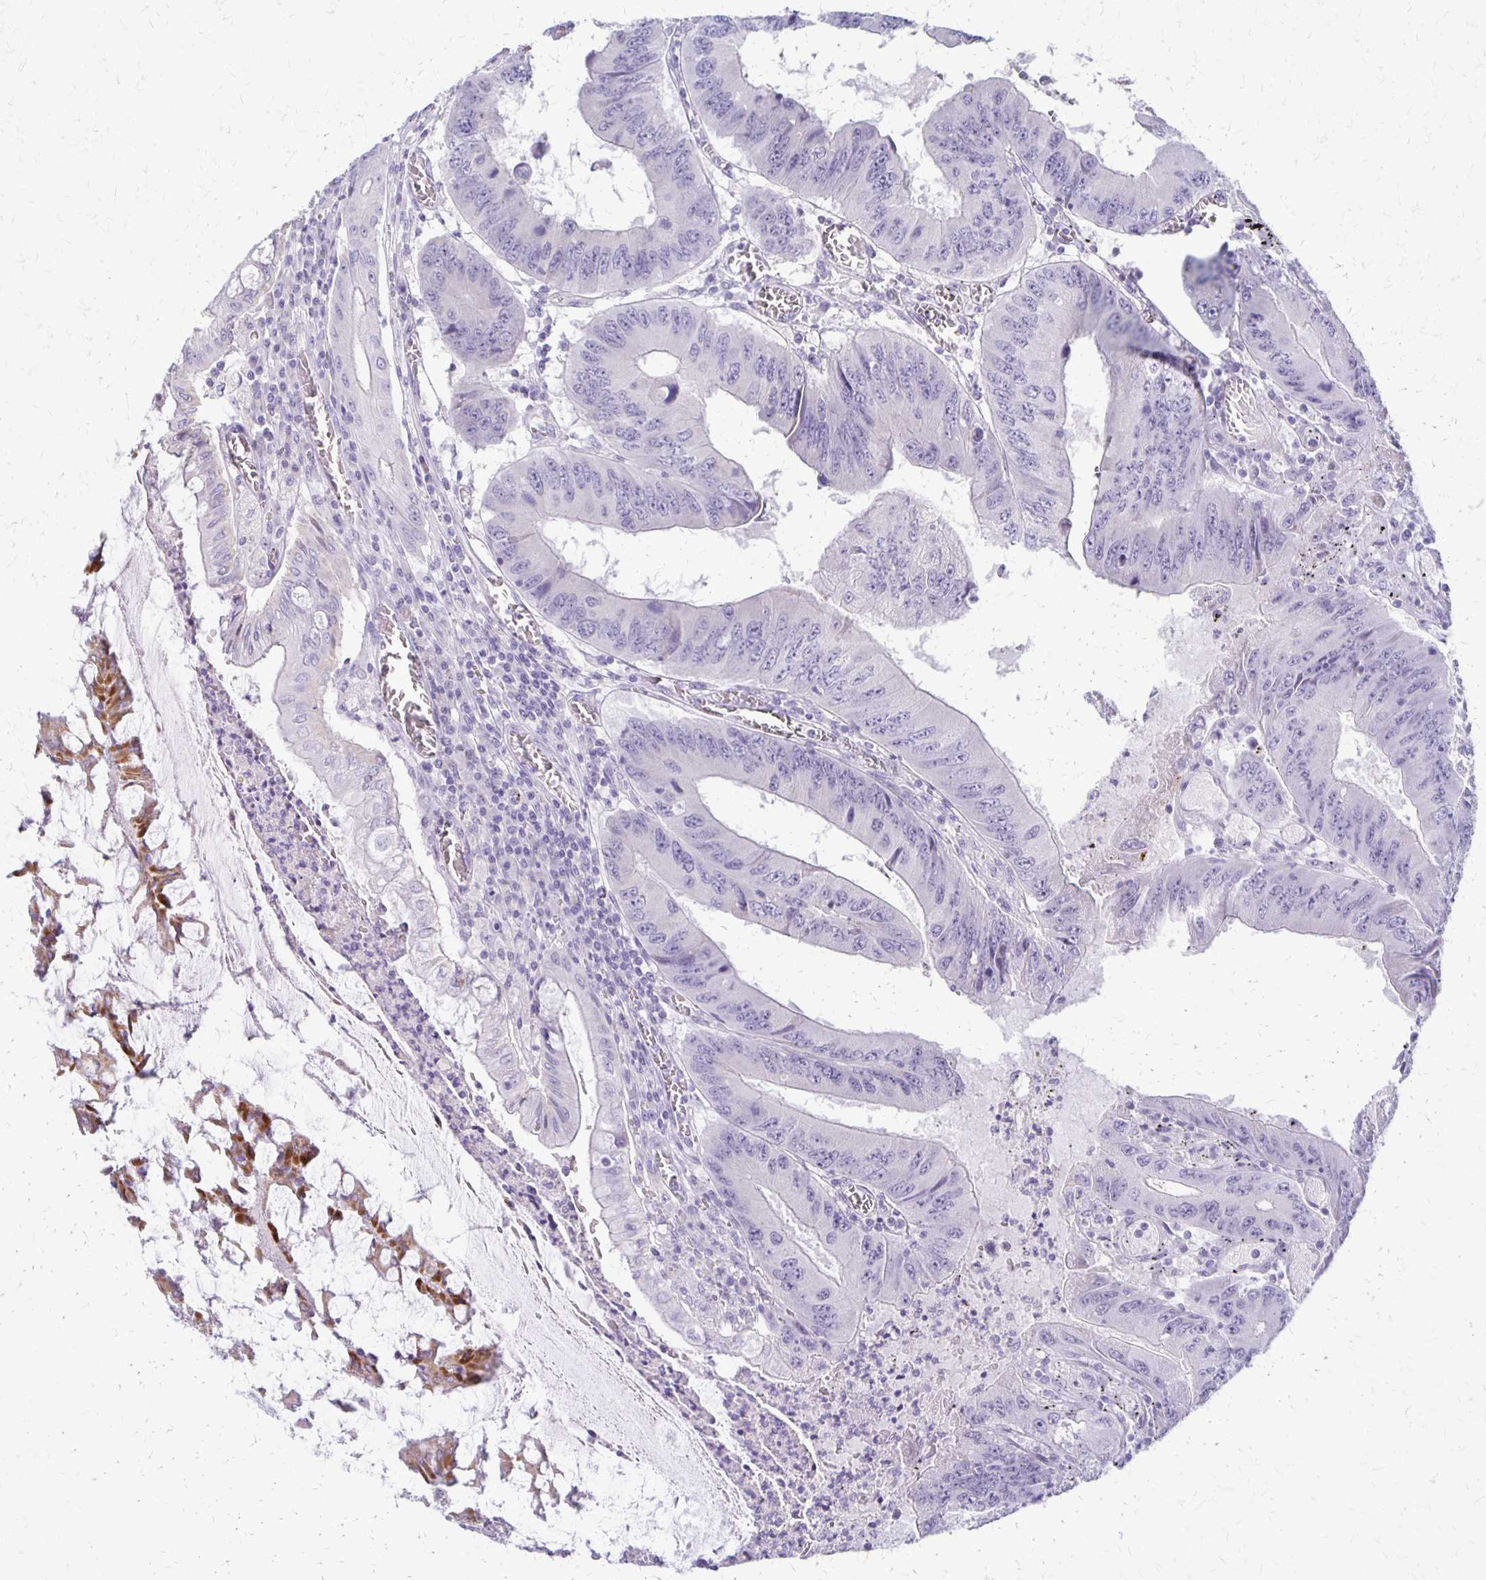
{"staining": {"intensity": "negative", "quantity": "none", "location": "none"}, "tissue": "colorectal cancer", "cell_type": "Tumor cells", "image_type": "cancer", "snomed": [{"axis": "morphology", "description": "Adenocarcinoma, NOS"}, {"axis": "topography", "description": "Colon"}], "caption": "Immunohistochemical staining of human colorectal cancer (adenocarcinoma) reveals no significant staining in tumor cells.", "gene": "RHOC", "patient": {"sex": "male", "age": 53}}